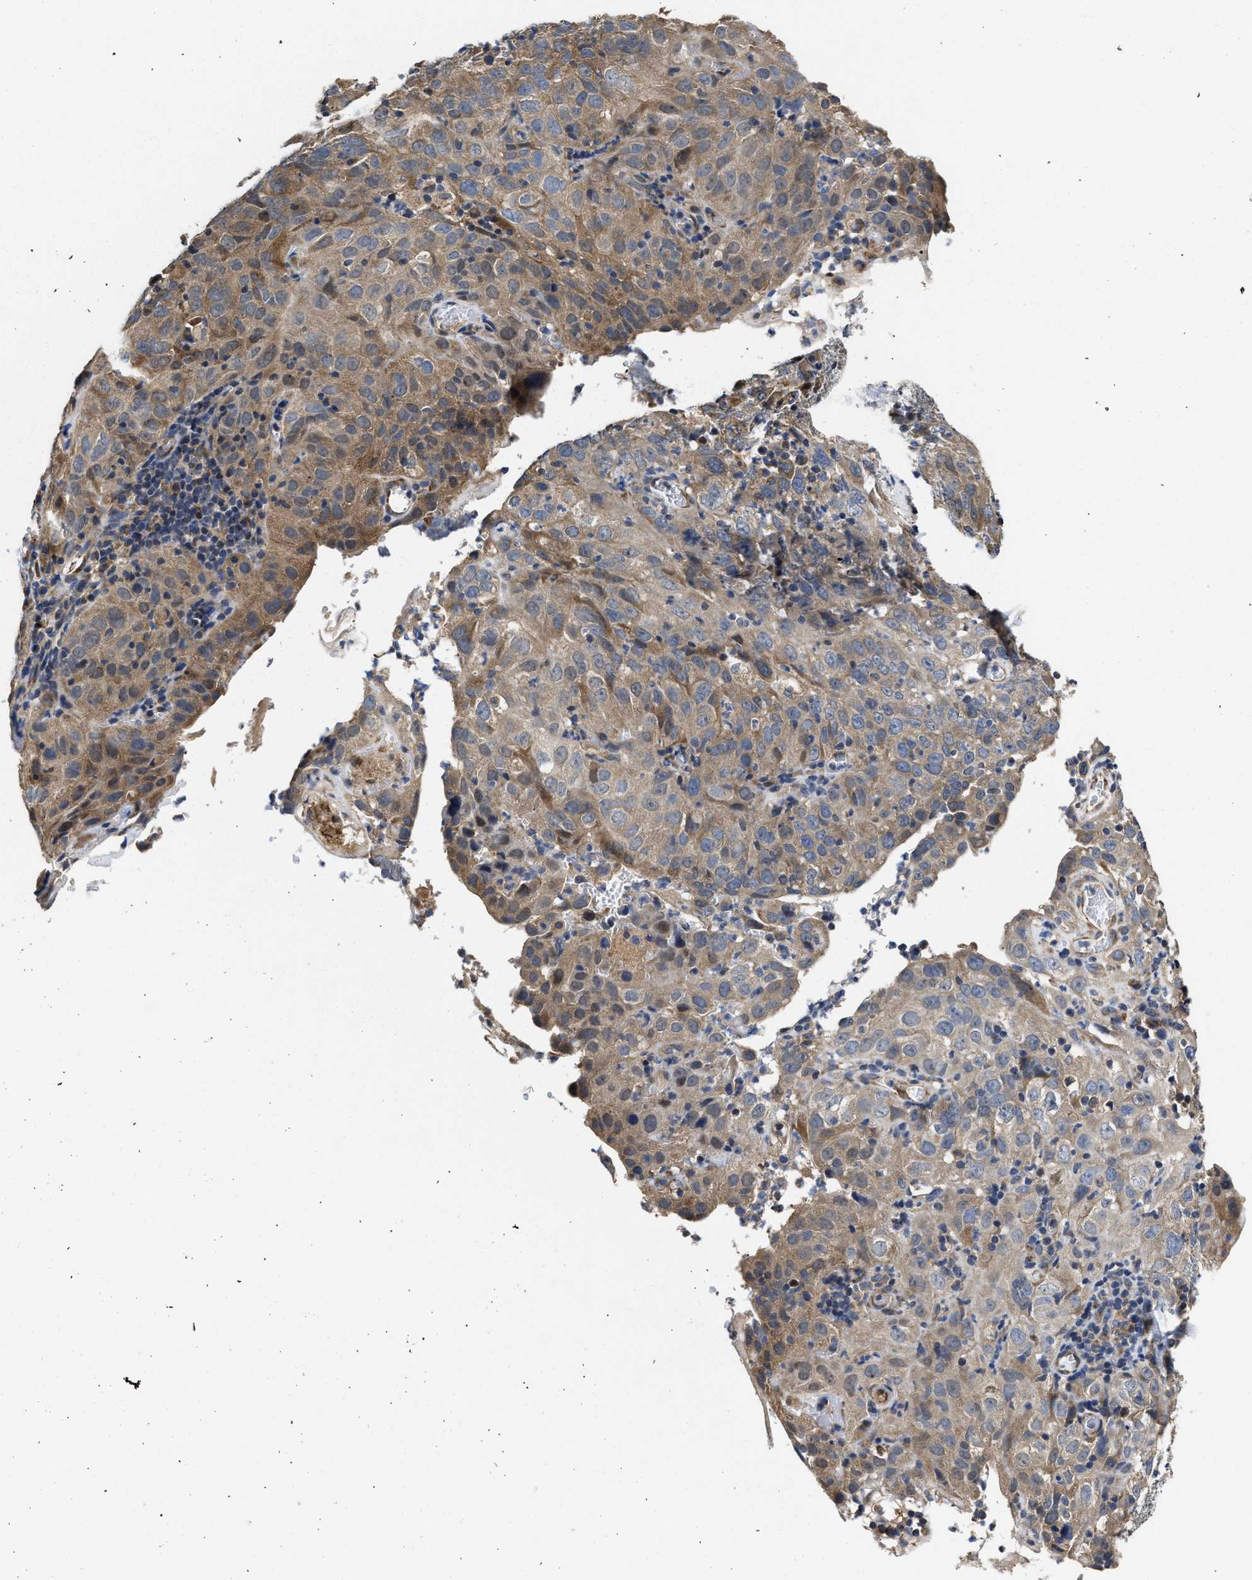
{"staining": {"intensity": "moderate", "quantity": "25%-75%", "location": "cytoplasmic/membranous"}, "tissue": "cervical cancer", "cell_type": "Tumor cells", "image_type": "cancer", "snomed": [{"axis": "morphology", "description": "Squamous cell carcinoma, NOS"}, {"axis": "topography", "description": "Cervix"}], "caption": "Immunohistochemistry image of neoplastic tissue: human cervical squamous cell carcinoma stained using immunohistochemistry reveals medium levels of moderate protein expression localized specifically in the cytoplasmic/membranous of tumor cells, appearing as a cytoplasmic/membranous brown color.", "gene": "TRAF6", "patient": {"sex": "female", "age": 32}}